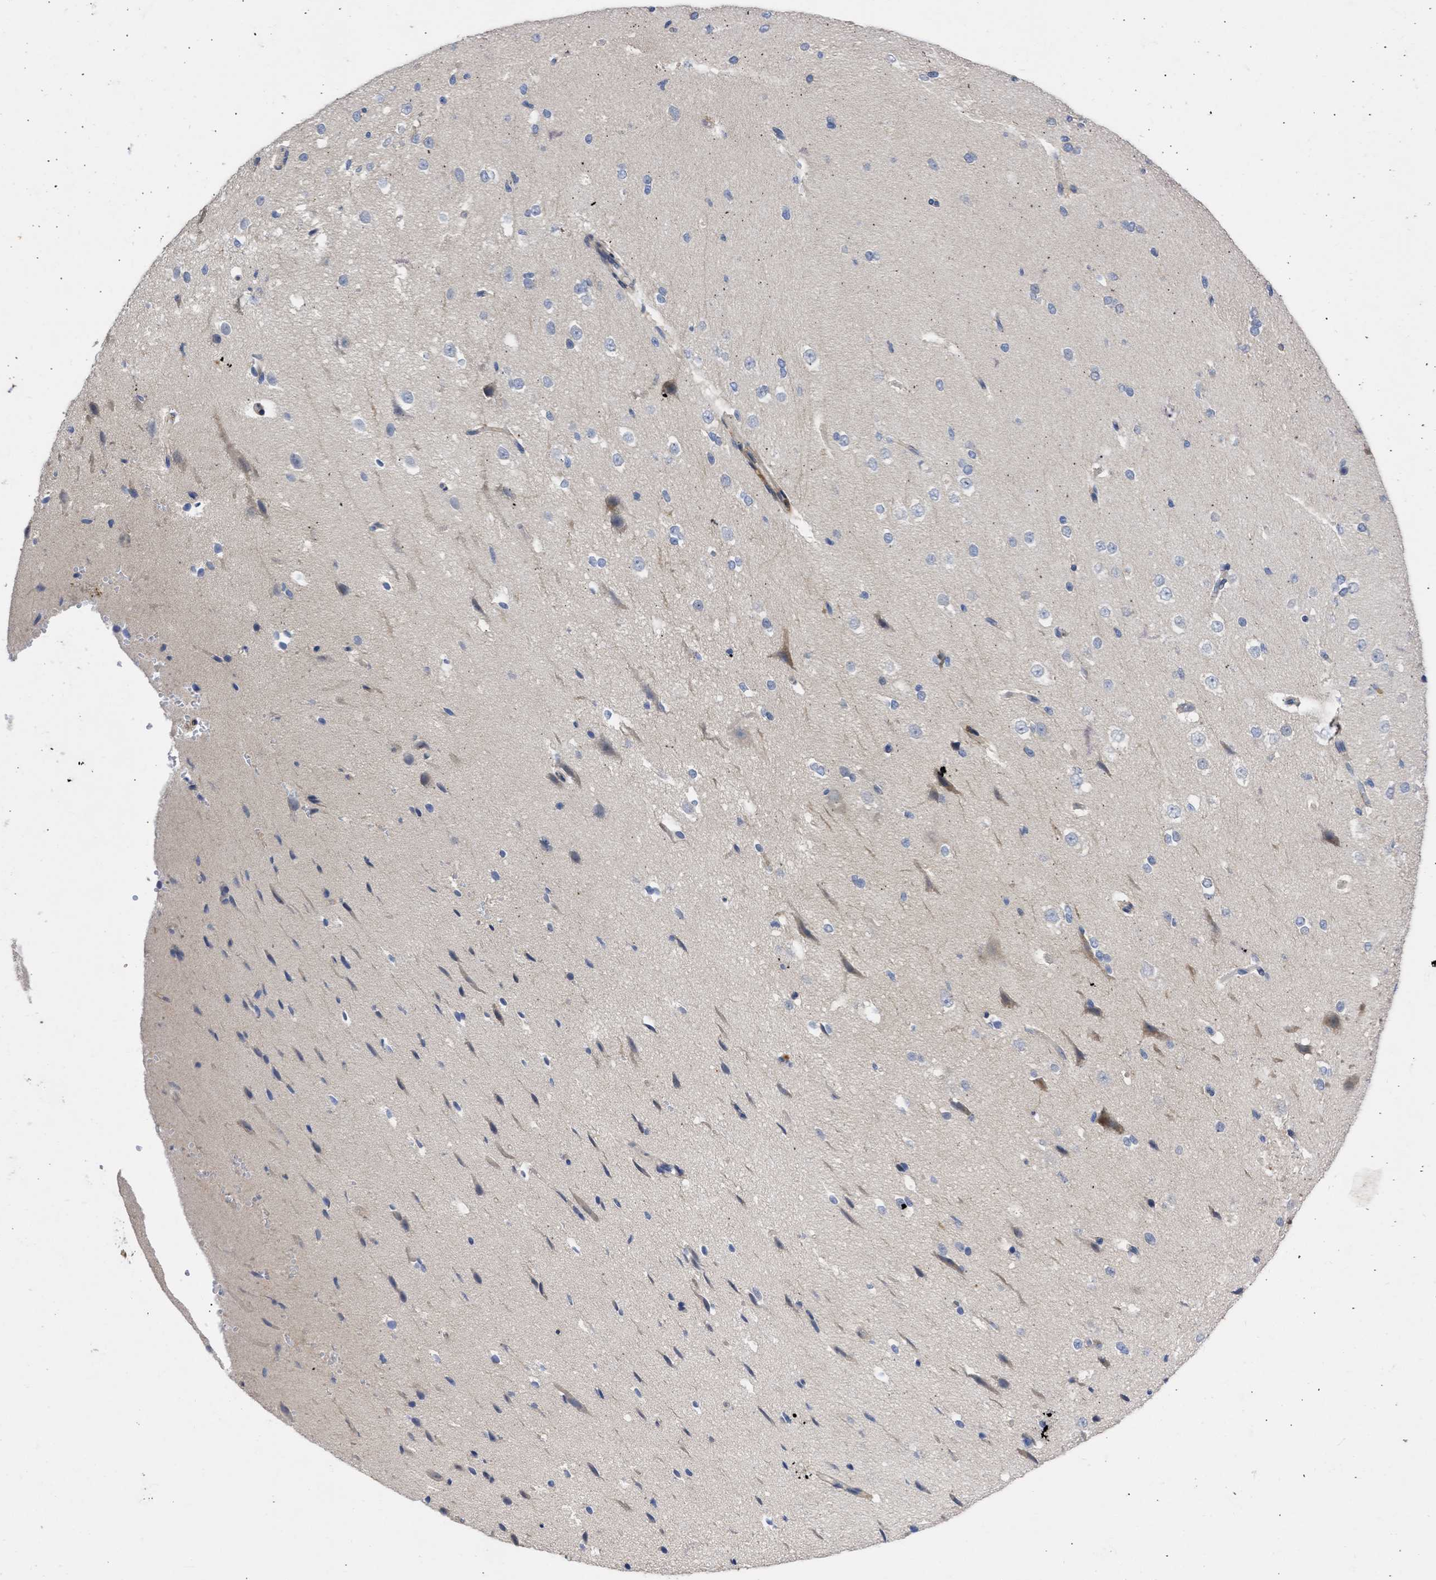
{"staining": {"intensity": "moderate", "quantity": ">75%", "location": "cytoplasmic/membranous"}, "tissue": "cerebral cortex", "cell_type": "Endothelial cells", "image_type": "normal", "snomed": [{"axis": "morphology", "description": "Normal tissue, NOS"}, {"axis": "morphology", "description": "Developmental malformation"}, {"axis": "topography", "description": "Cerebral cortex"}], "caption": "IHC (DAB) staining of normal cerebral cortex exhibits moderate cytoplasmic/membranous protein staining in about >75% of endothelial cells.", "gene": "ARHGEF4", "patient": {"sex": "female", "age": 30}}